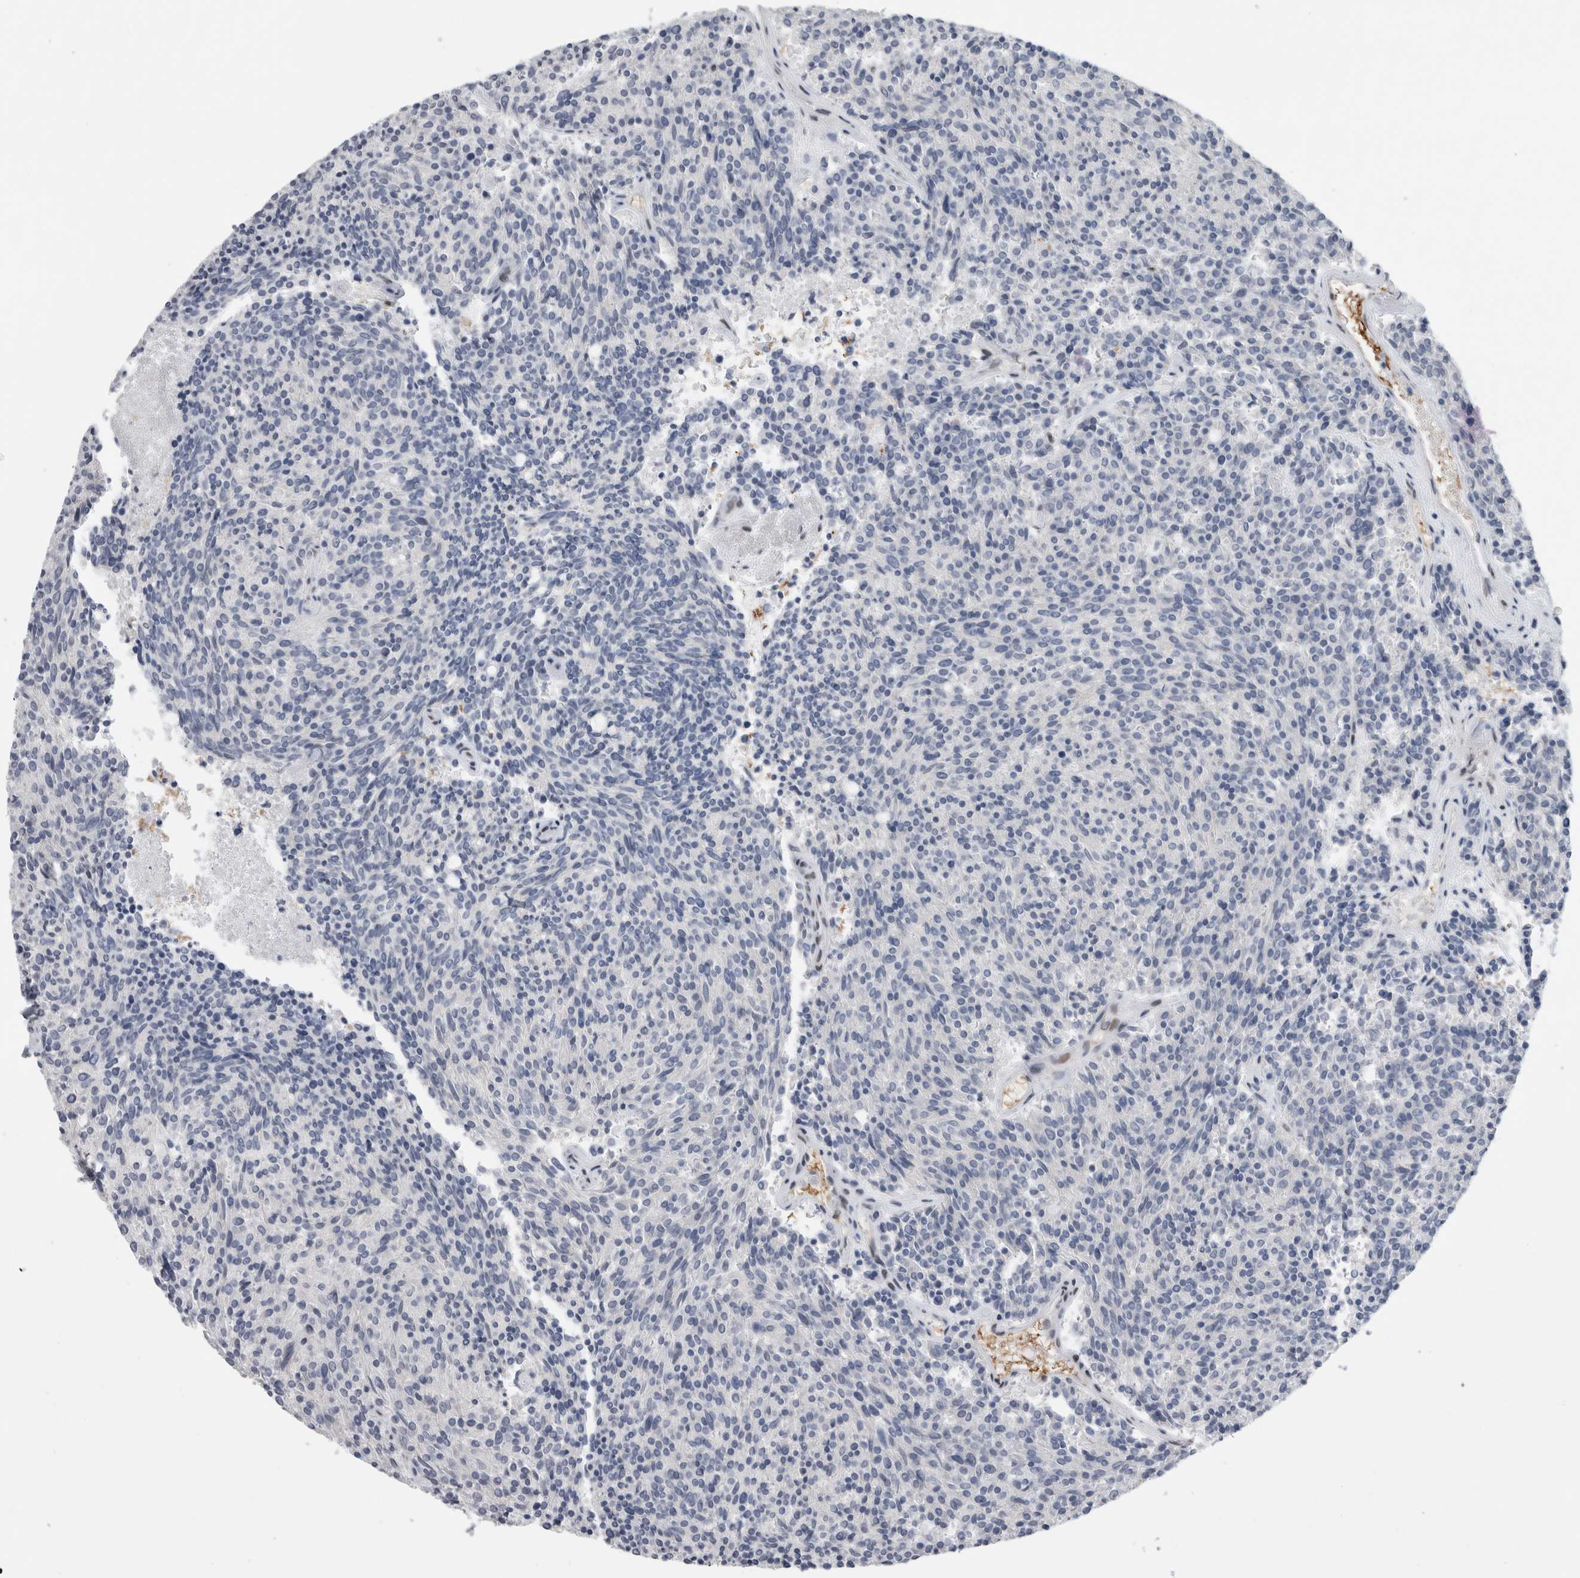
{"staining": {"intensity": "negative", "quantity": "none", "location": "none"}, "tissue": "carcinoid", "cell_type": "Tumor cells", "image_type": "cancer", "snomed": [{"axis": "morphology", "description": "Carcinoid, malignant, NOS"}, {"axis": "topography", "description": "Pancreas"}], "caption": "Carcinoid was stained to show a protein in brown. There is no significant positivity in tumor cells.", "gene": "DMTN", "patient": {"sex": "female", "age": 54}}